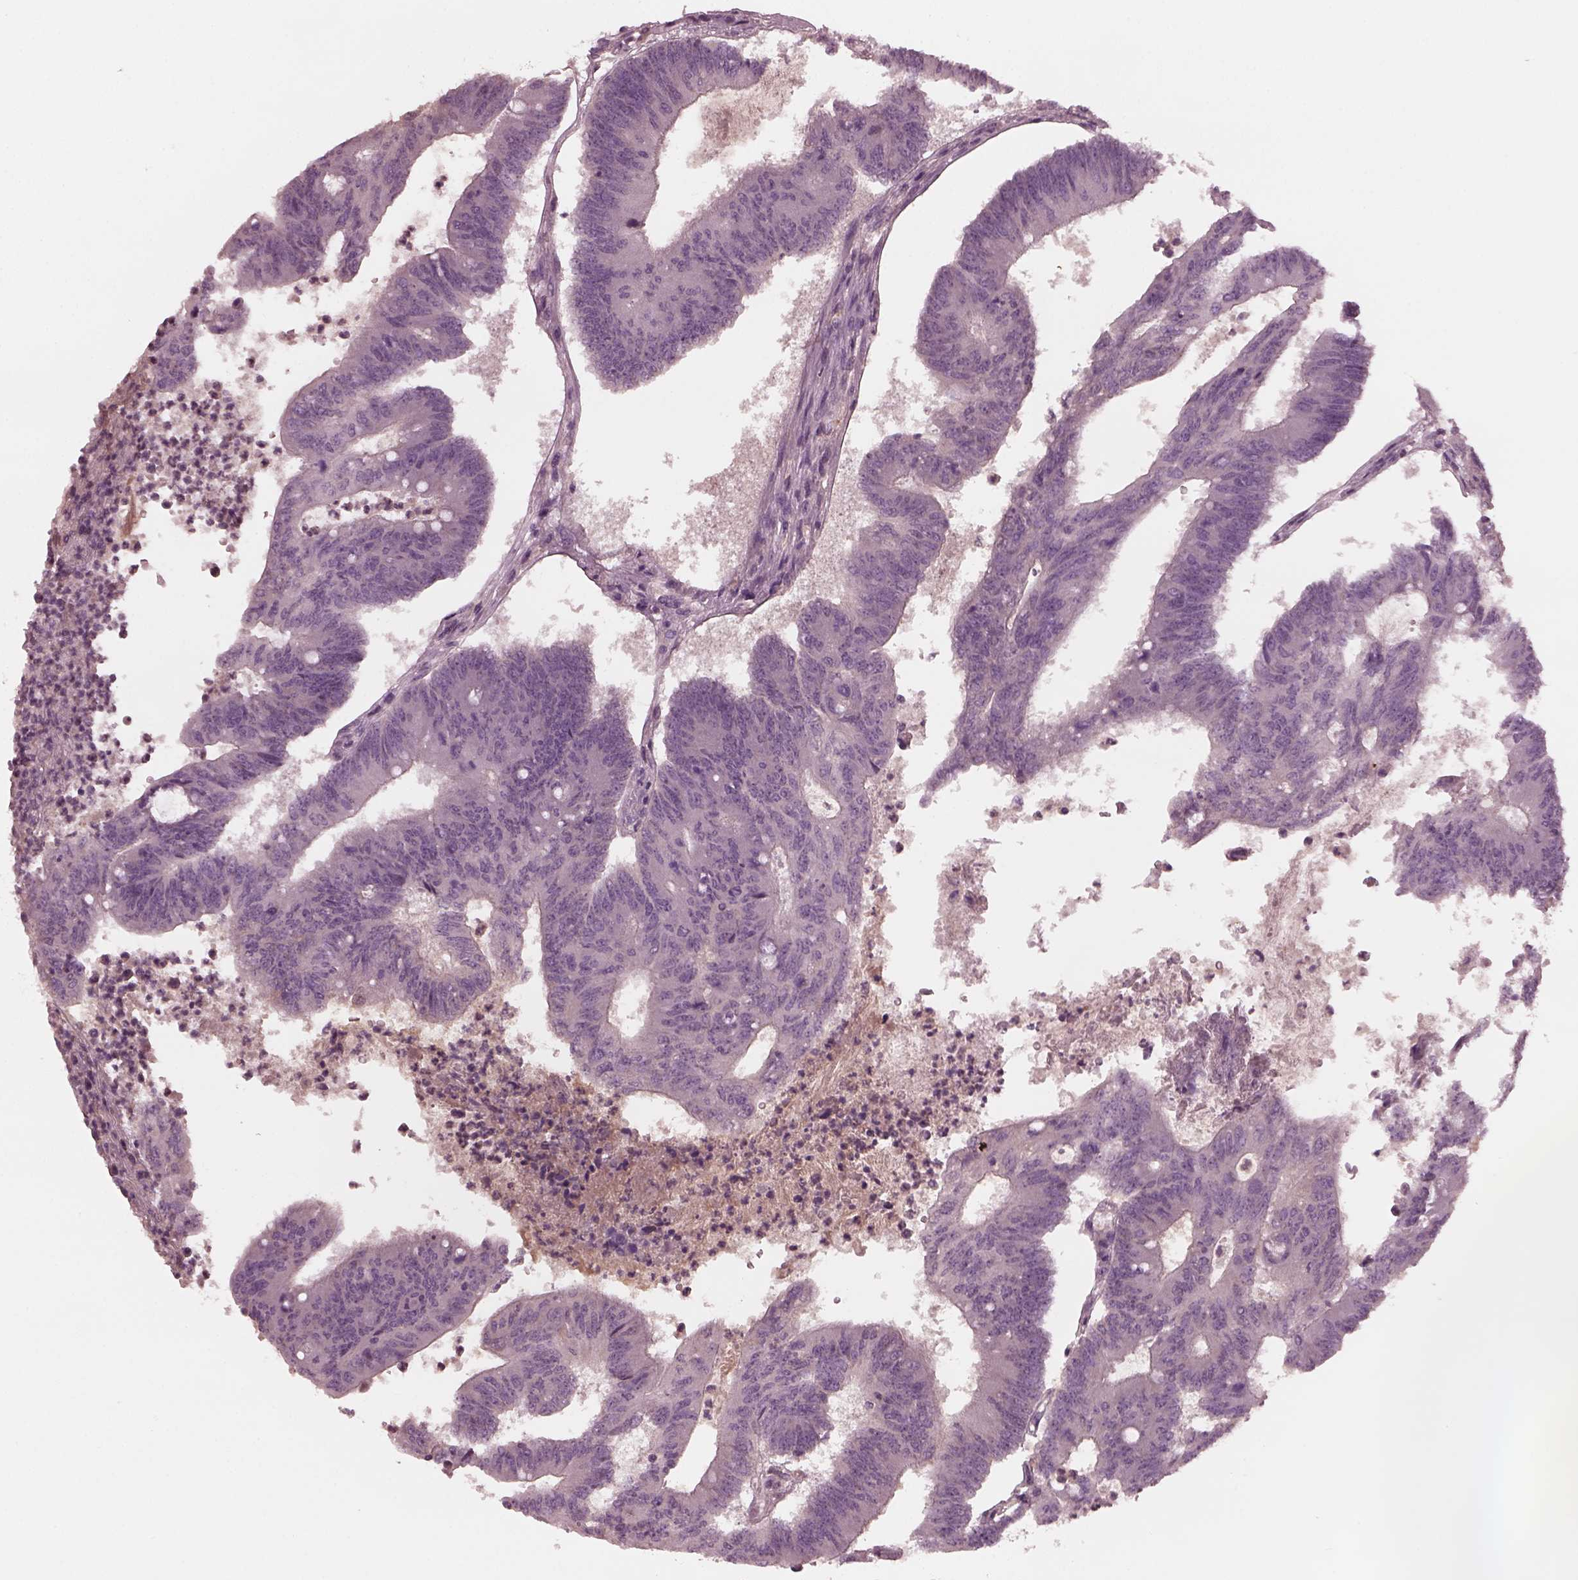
{"staining": {"intensity": "negative", "quantity": "none", "location": "none"}, "tissue": "colorectal cancer", "cell_type": "Tumor cells", "image_type": "cancer", "snomed": [{"axis": "morphology", "description": "Adenocarcinoma, NOS"}, {"axis": "topography", "description": "Colon"}], "caption": "DAB immunohistochemical staining of colorectal adenocarcinoma reveals no significant staining in tumor cells.", "gene": "PORCN", "patient": {"sex": "female", "age": 70}}